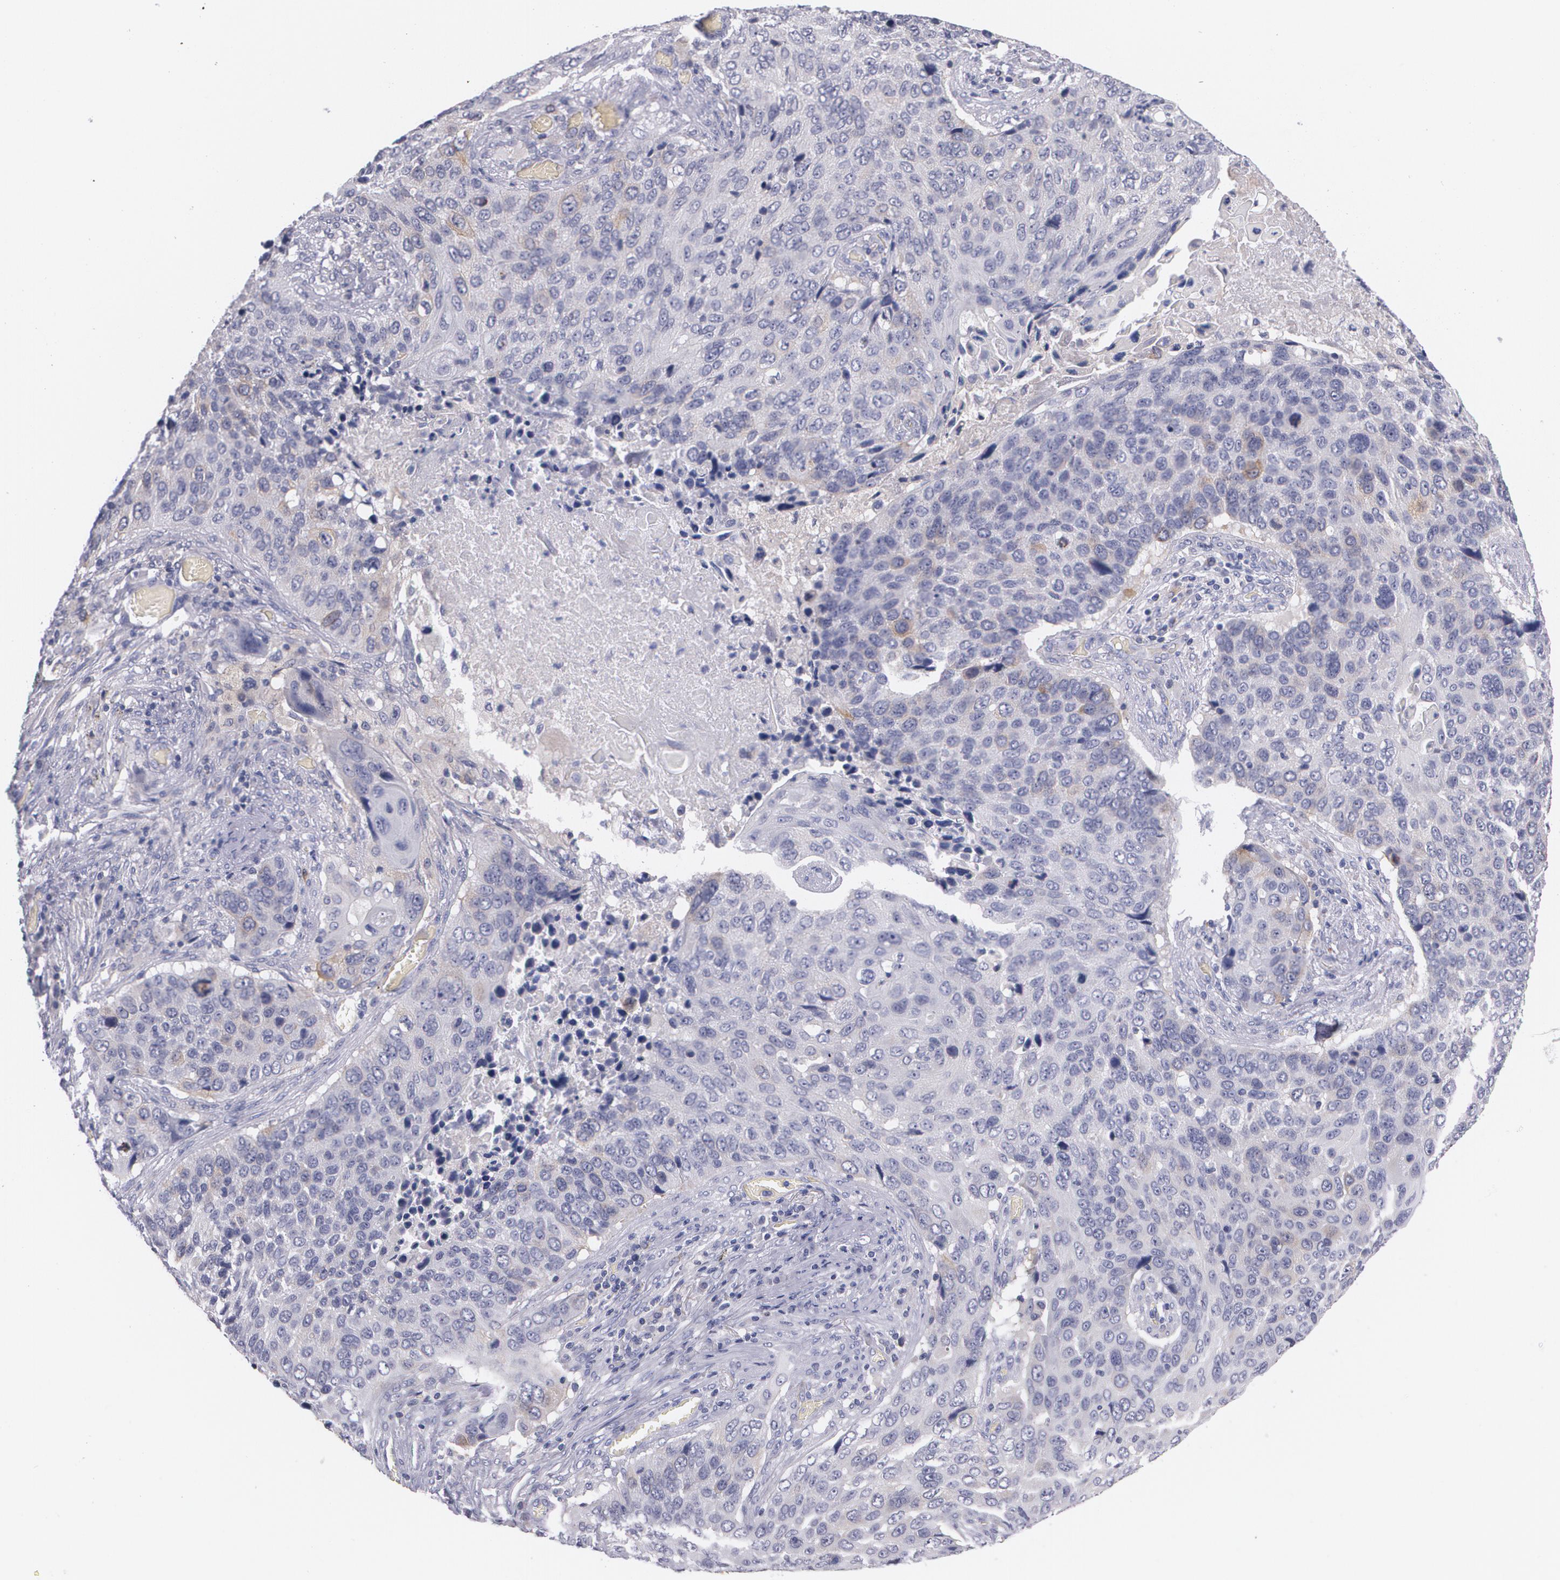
{"staining": {"intensity": "weak", "quantity": "<25%", "location": "cytoplasmic/membranous"}, "tissue": "lung cancer", "cell_type": "Tumor cells", "image_type": "cancer", "snomed": [{"axis": "morphology", "description": "Squamous cell carcinoma, NOS"}, {"axis": "topography", "description": "Lung"}], "caption": "This is an immunohistochemistry (IHC) image of lung squamous cell carcinoma. There is no positivity in tumor cells.", "gene": "HMMR", "patient": {"sex": "male", "age": 68}}